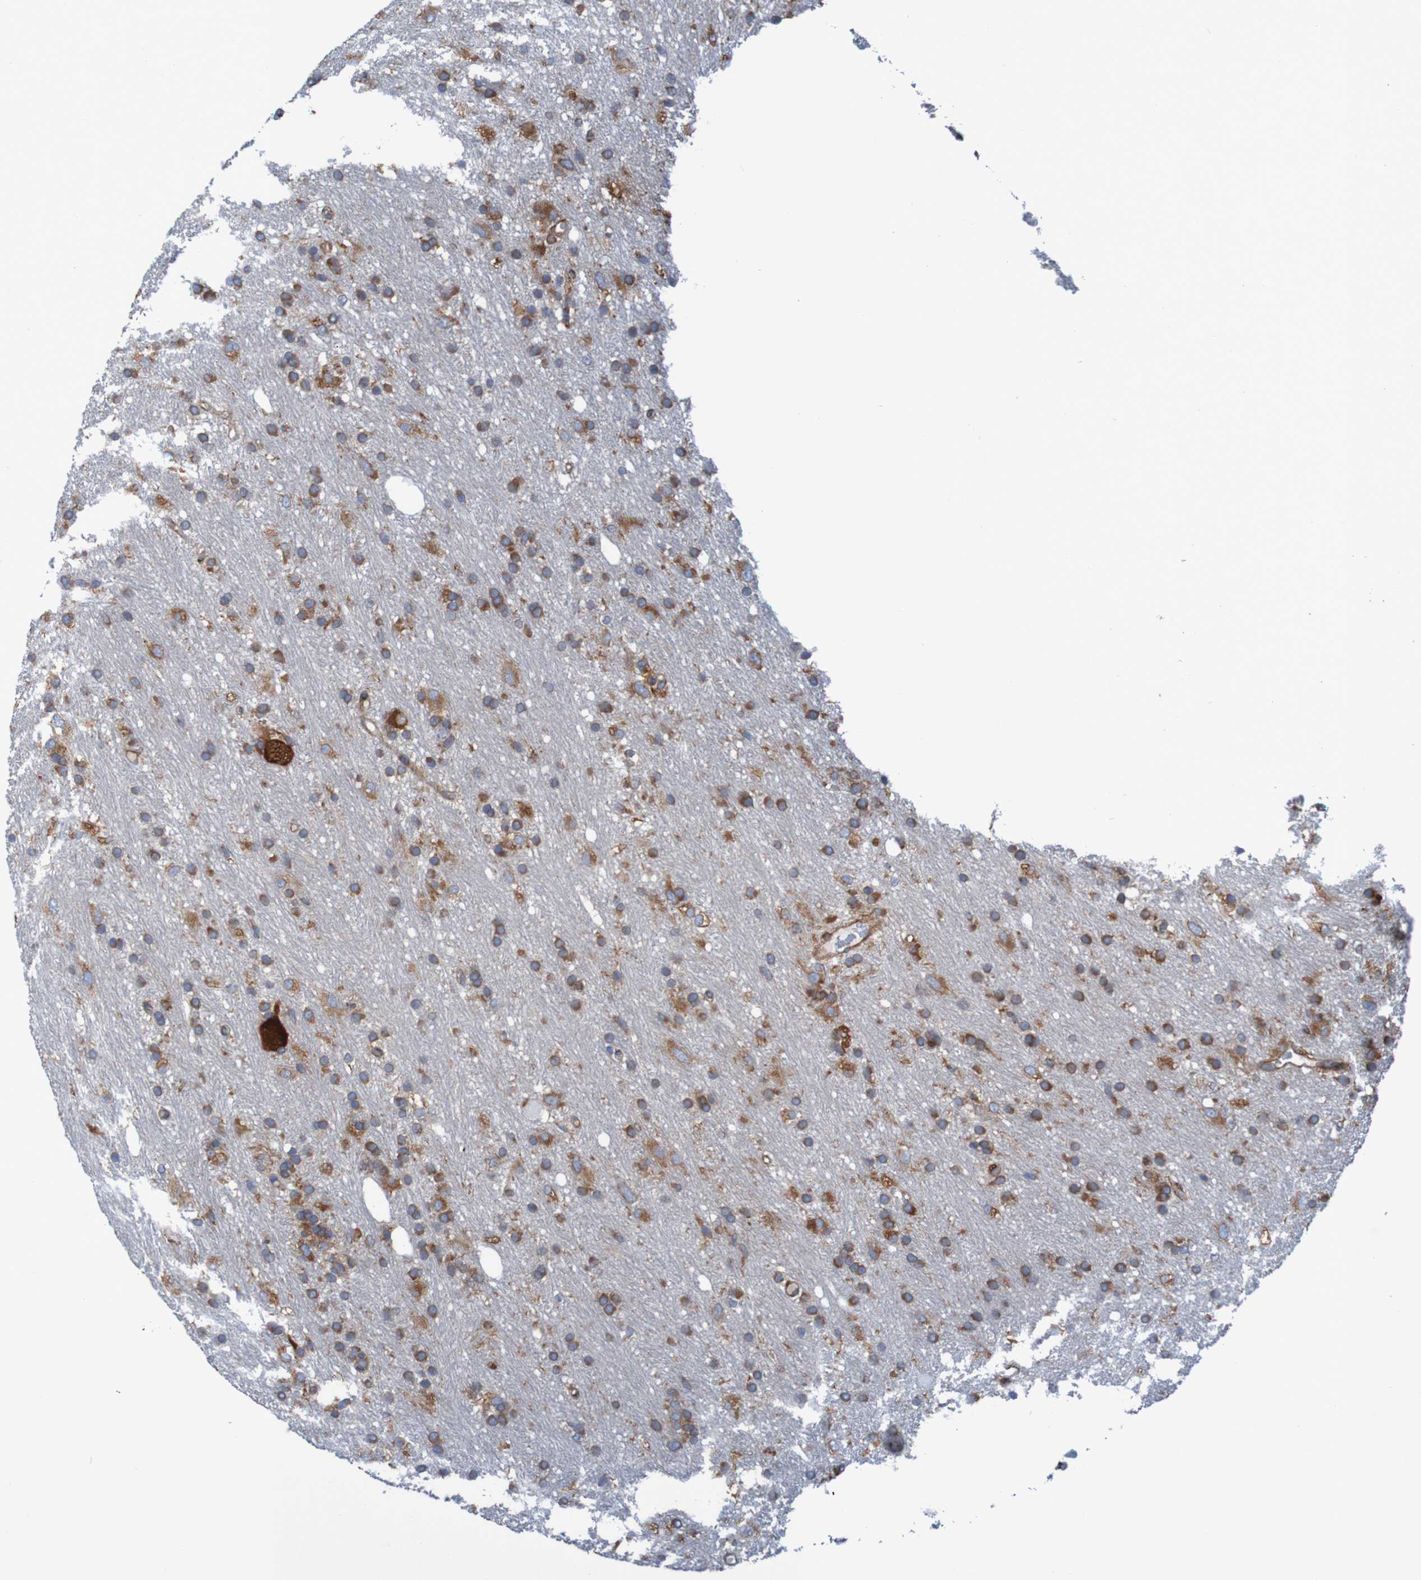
{"staining": {"intensity": "moderate", "quantity": ">75%", "location": "cytoplasmic/membranous"}, "tissue": "glioma", "cell_type": "Tumor cells", "image_type": "cancer", "snomed": [{"axis": "morphology", "description": "Glioma, malignant, Low grade"}, {"axis": "topography", "description": "Brain"}], "caption": "Approximately >75% of tumor cells in malignant glioma (low-grade) demonstrate moderate cytoplasmic/membranous protein expression as visualized by brown immunohistochemical staining.", "gene": "RPL10", "patient": {"sex": "male", "age": 77}}